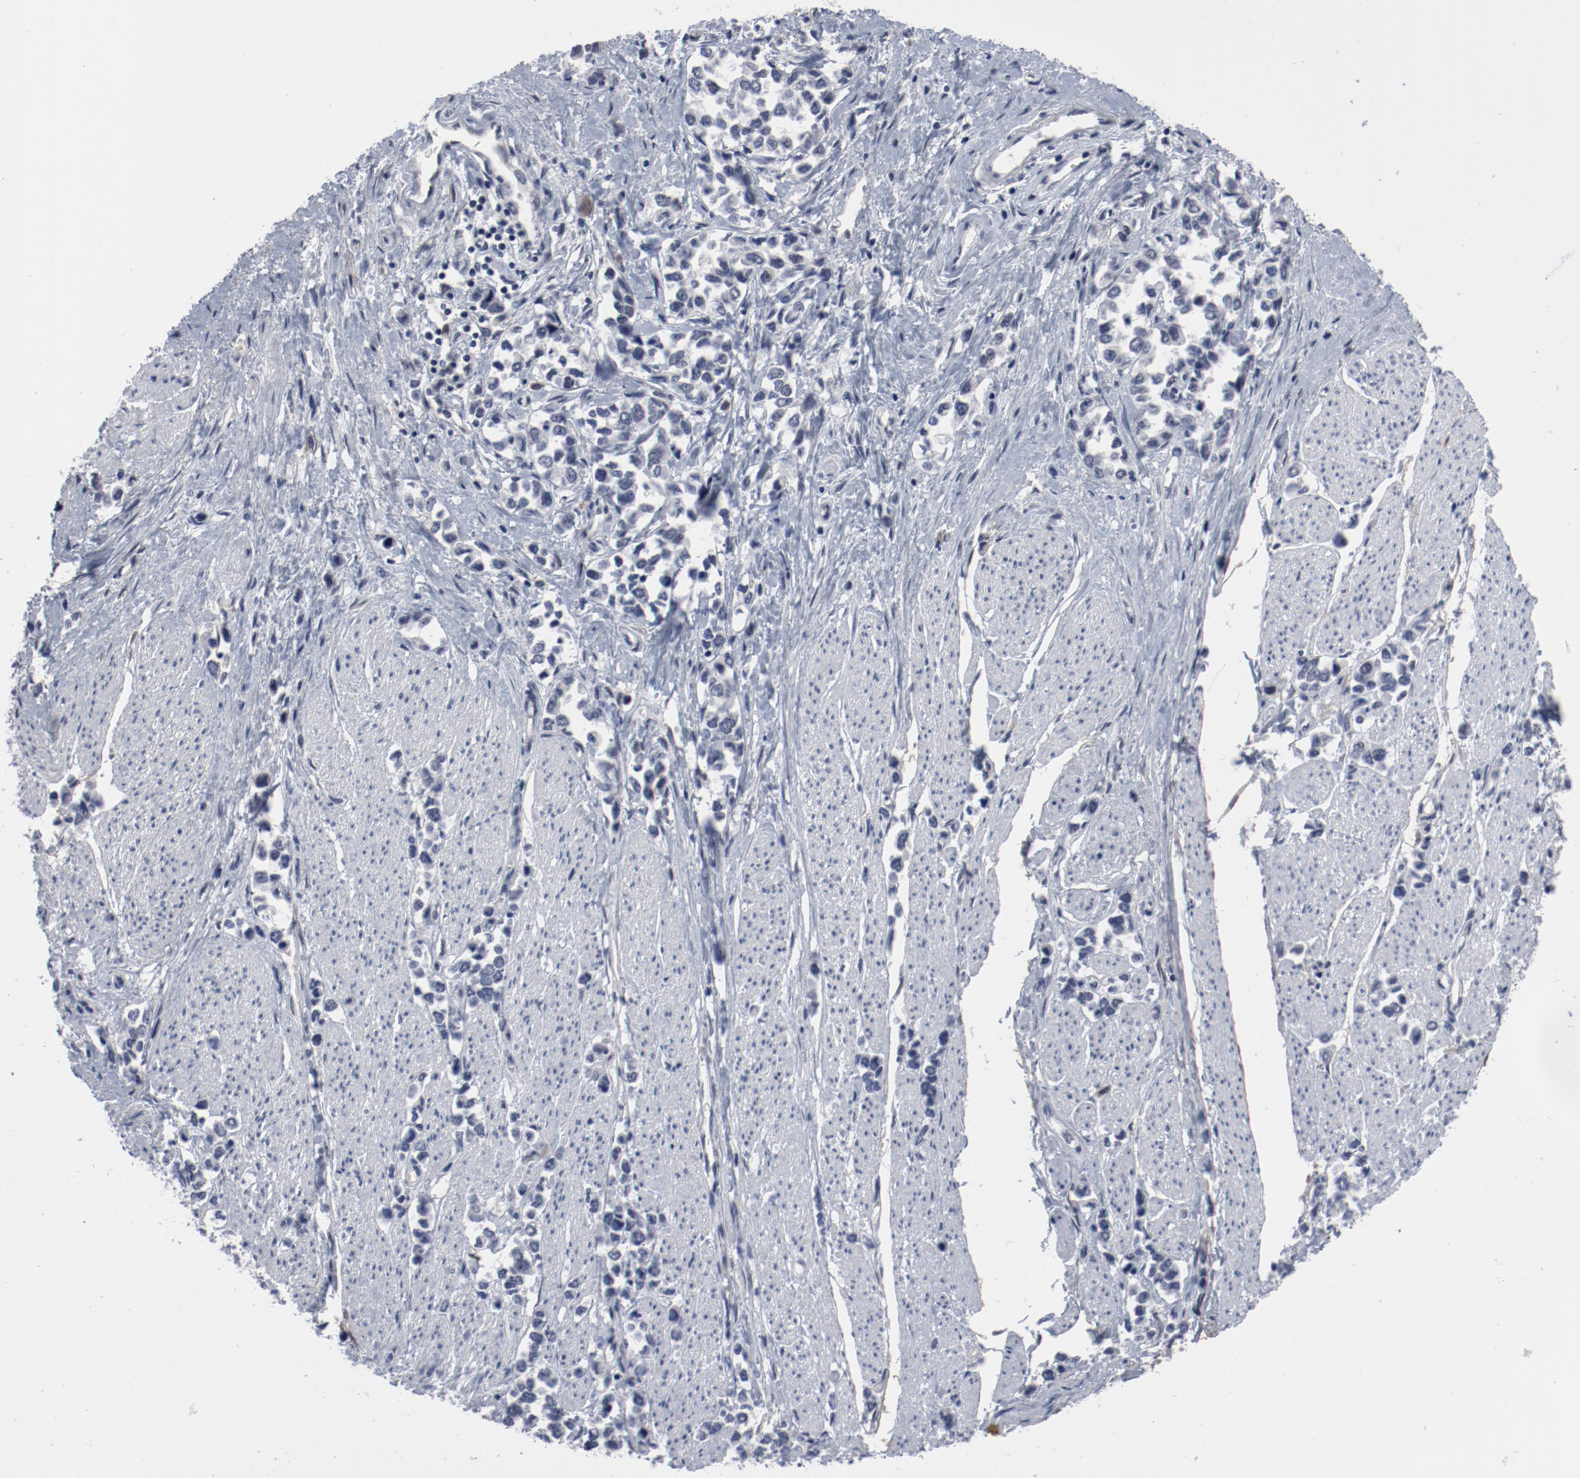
{"staining": {"intensity": "negative", "quantity": "none", "location": "none"}, "tissue": "stomach cancer", "cell_type": "Tumor cells", "image_type": "cancer", "snomed": [{"axis": "morphology", "description": "Adenocarcinoma, NOS"}, {"axis": "topography", "description": "Stomach, upper"}], "caption": "High power microscopy histopathology image of an IHC image of stomach cancer (adenocarcinoma), revealing no significant positivity in tumor cells.", "gene": "ANKLE2", "patient": {"sex": "male", "age": 76}}